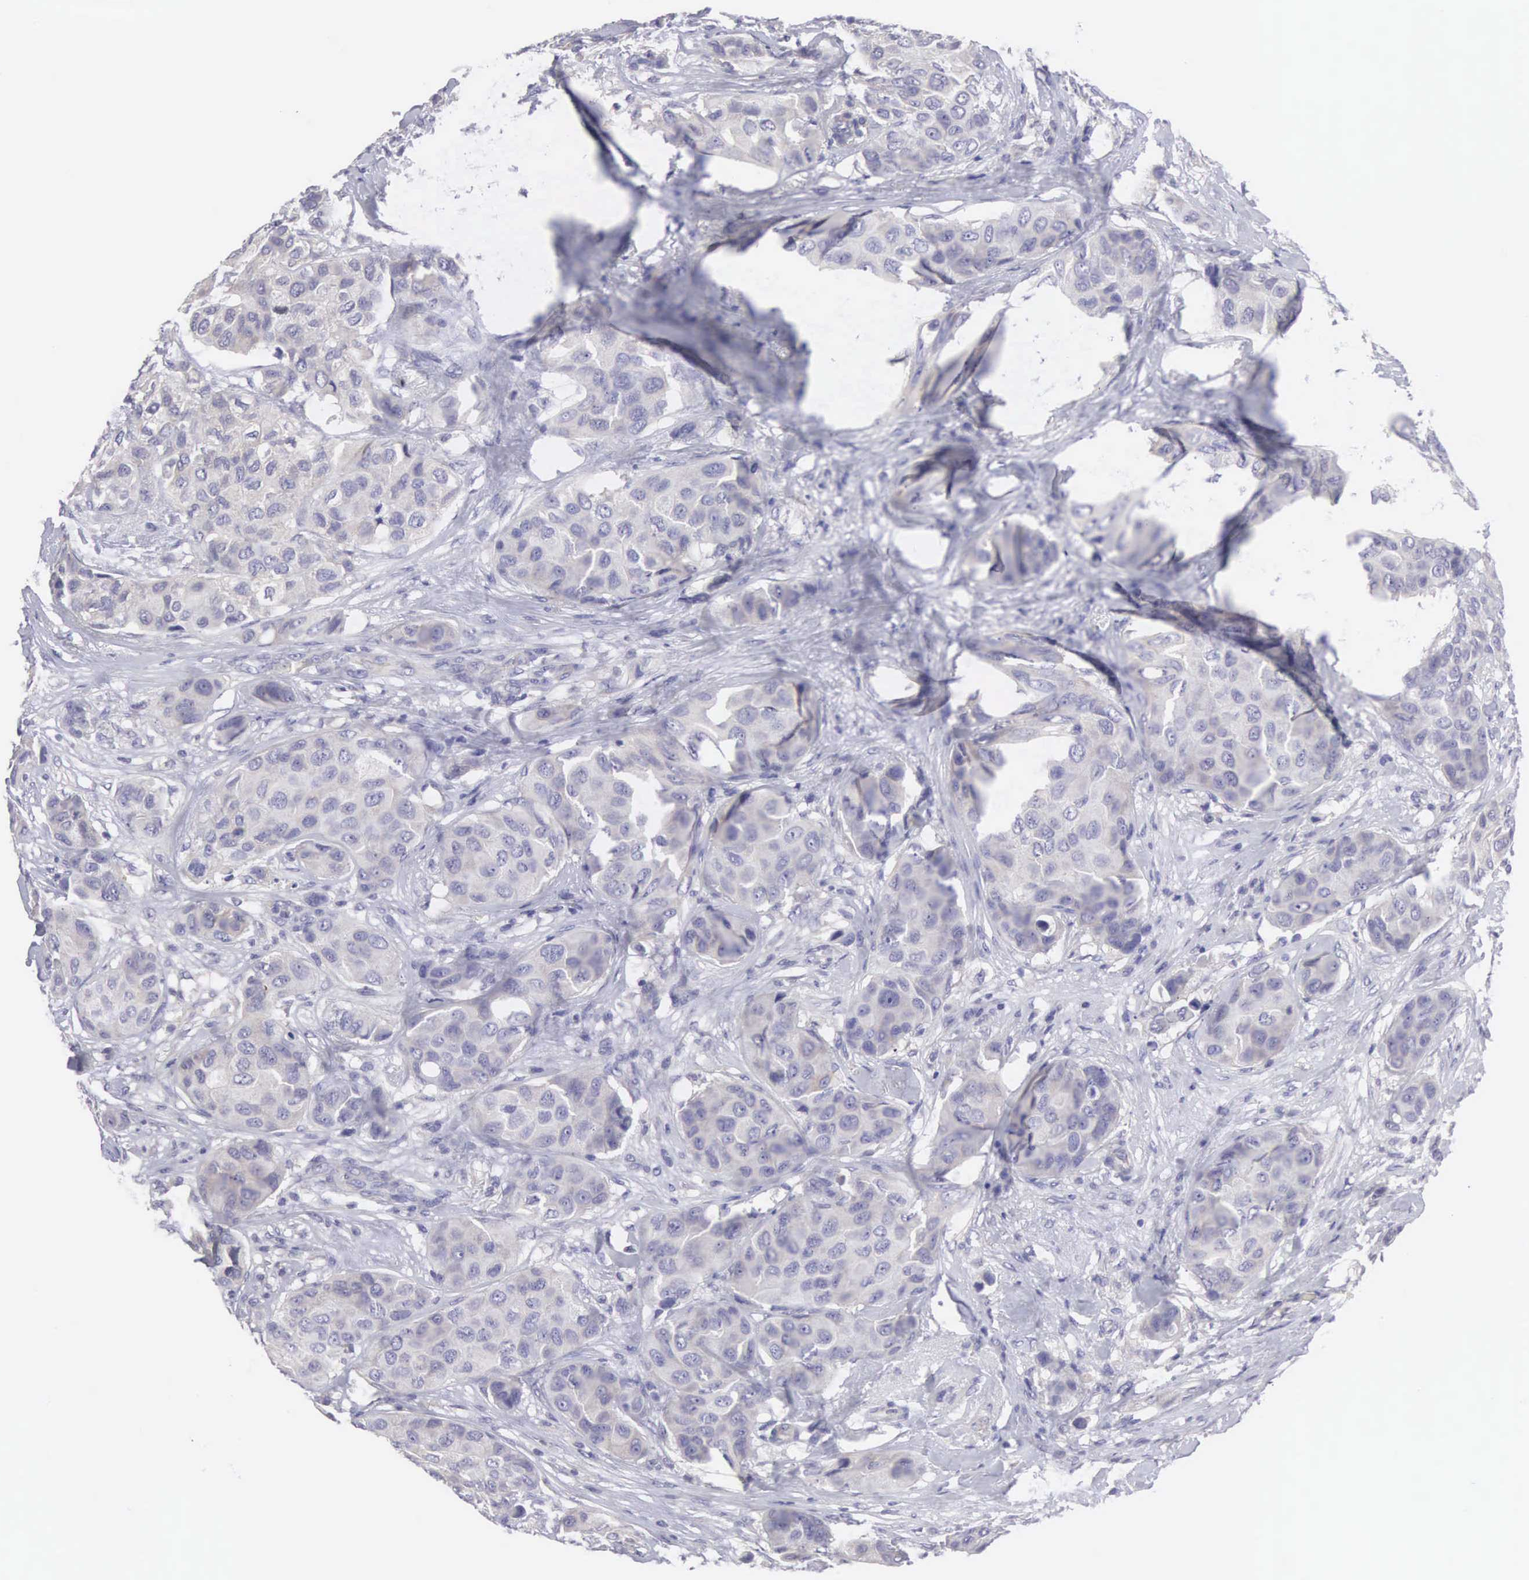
{"staining": {"intensity": "negative", "quantity": "none", "location": "none"}, "tissue": "breast cancer", "cell_type": "Tumor cells", "image_type": "cancer", "snomed": [{"axis": "morphology", "description": "Duct carcinoma"}, {"axis": "topography", "description": "Breast"}], "caption": "Micrograph shows no significant protein expression in tumor cells of breast cancer.", "gene": "SLITRK4", "patient": {"sex": "female", "age": 68}}